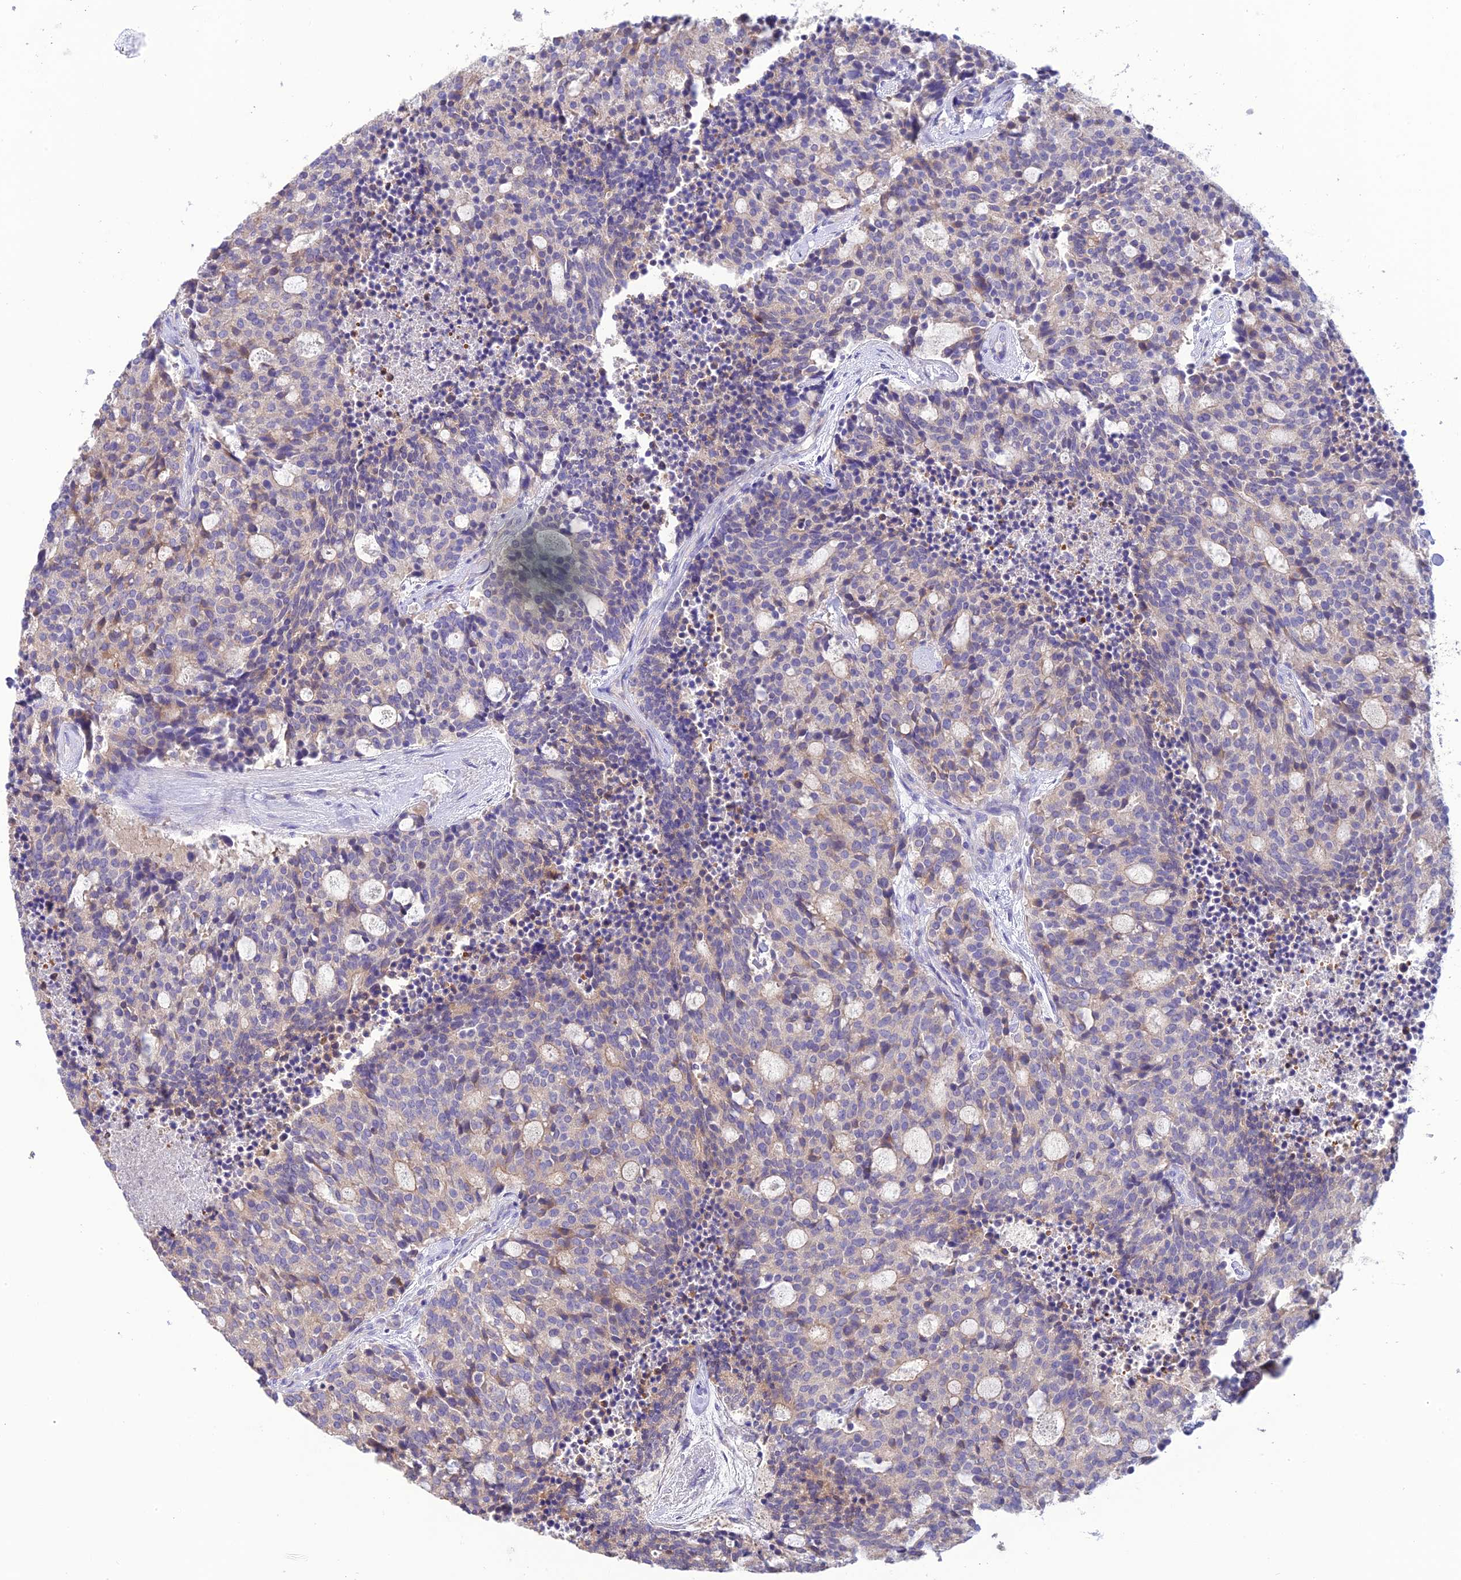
{"staining": {"intensity": "weak", "quantity": "<25%", "location": "cytoplasmic/membranous"}, "tissue": "carcinoid", "cell_type": "Tumor cells", "image_type": "cancer", "snomed": [{"axis": "morphology", "description": "Carcinoid, malignant, NOS"}, {"axis": "topography", "description": "Pancreas"}], "caption": "A micrograph of carcinoid (malignant) stained for a protein exhibits no brown staining in tumor cells.", "gene": "SFT2D2", "patient": {"sex": "female", "age": 54}}